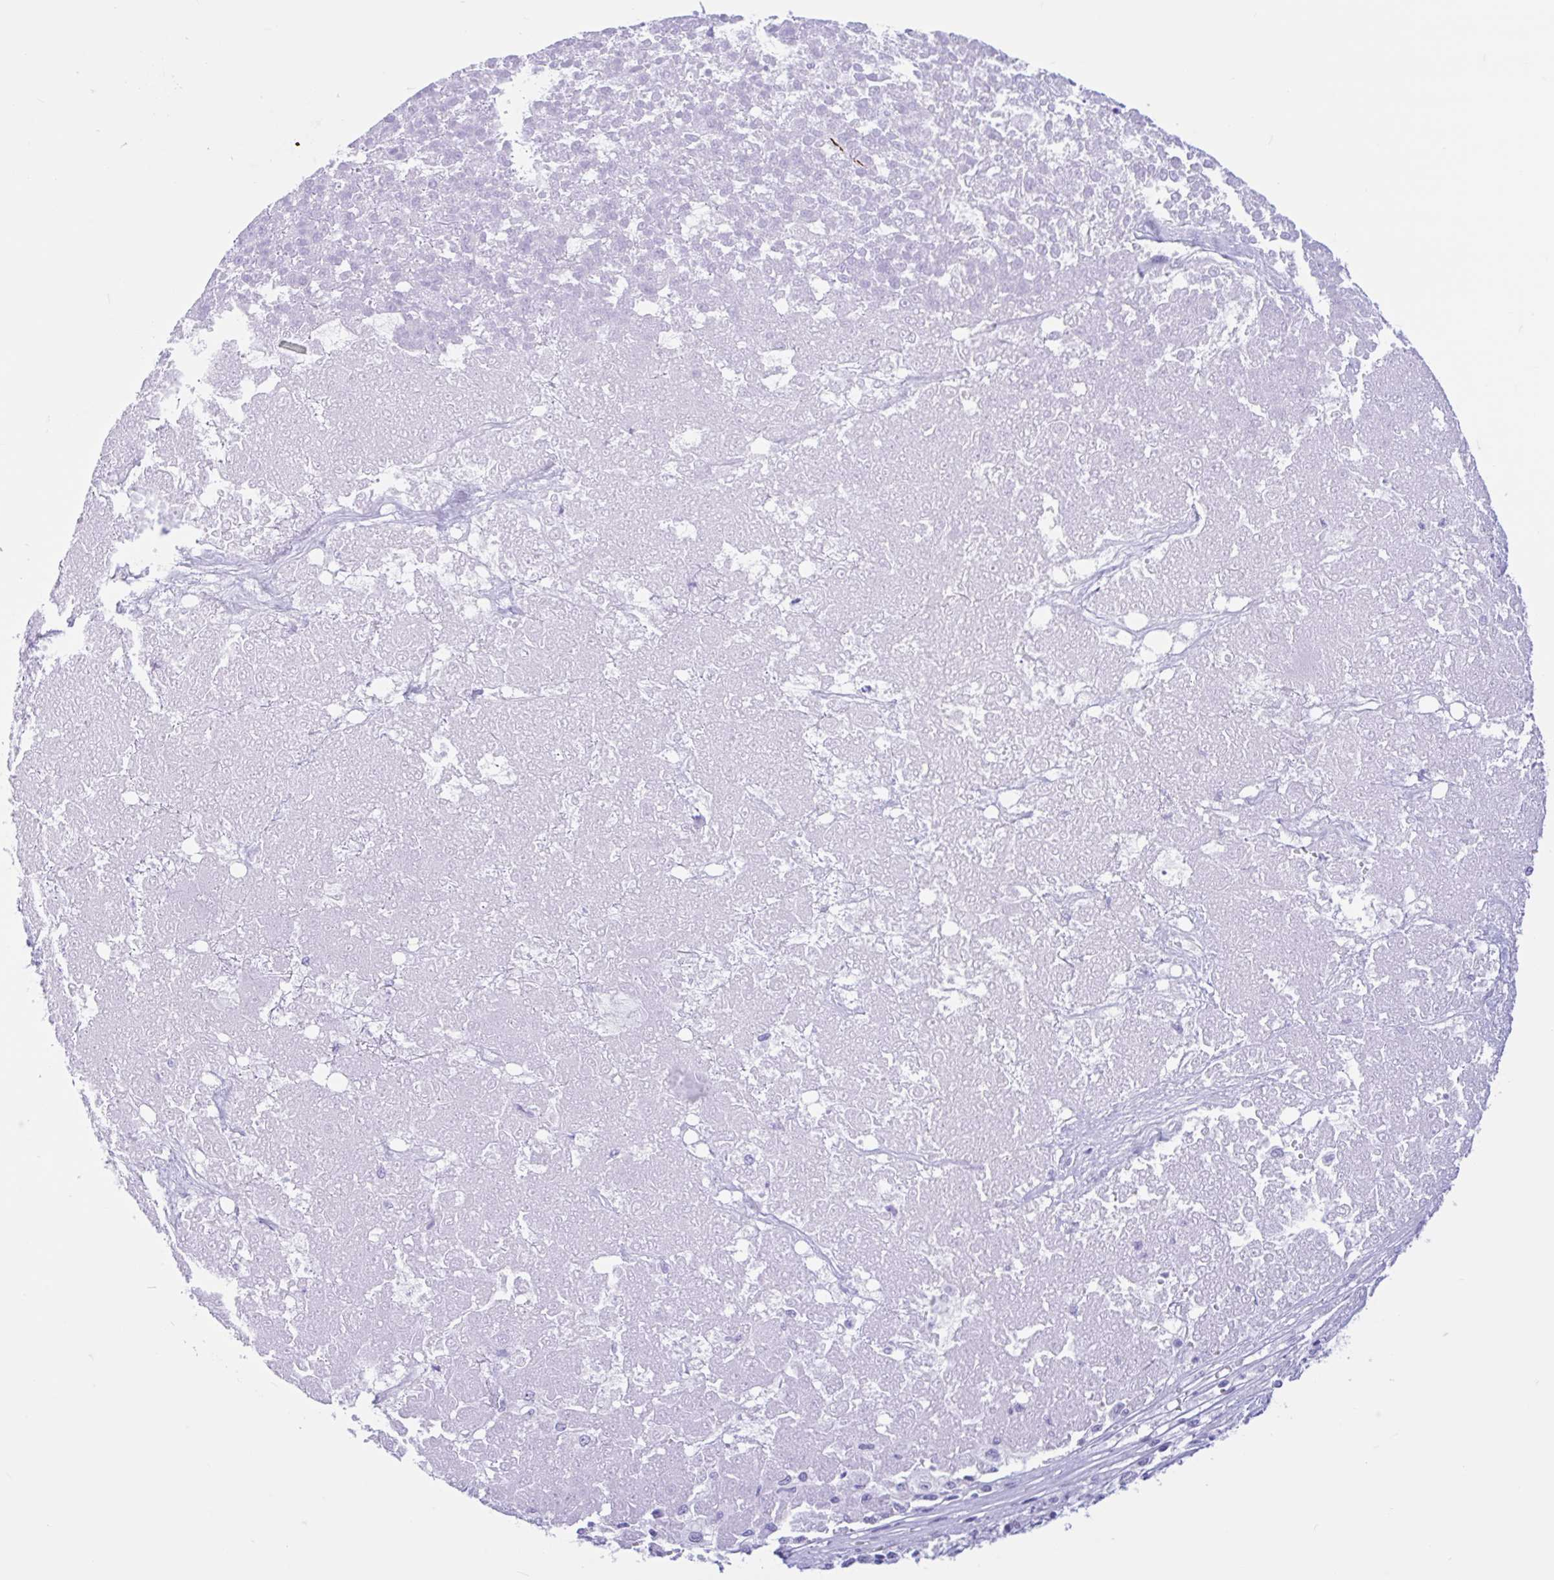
{"staining": {"intensity": "negative", "quantity": "none", "location": "none"}, "tissue": "ovarian cancer", "cell_type": "Tumor cells", "image_type": "cancer", "snomed": [{"axis": "morphology", "description": "Carcinoma, endometroid"}, {"axis": "topography", "description": "Ovary"}], "caption": "DAB immunohistochemical staining of ovarian cancer (endometroid carcinoma) demonstrates no significant staining in tumor cells.", "gene": "IAPP", "patient": {"sex": "female", "age": 42}}